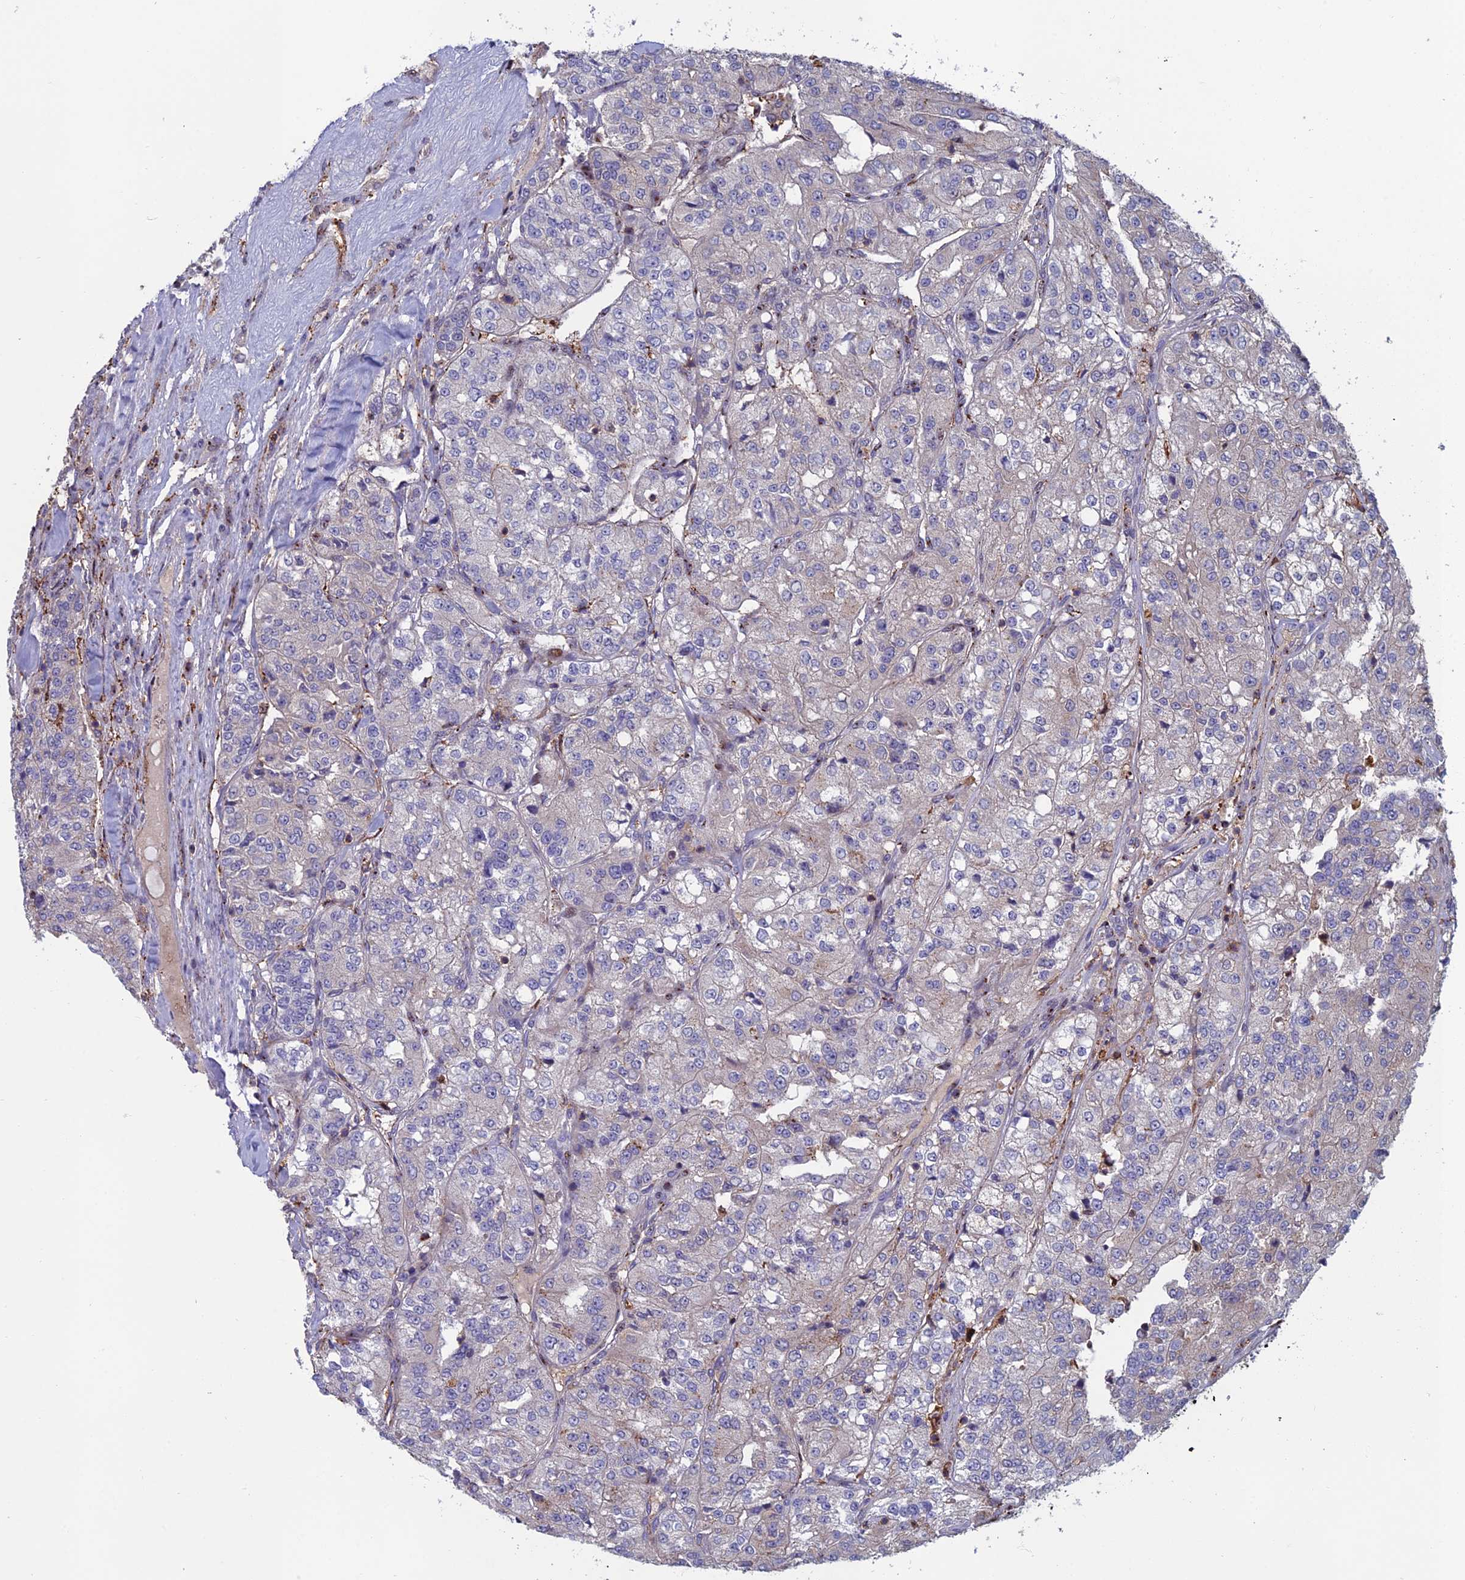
{"staining": {"intensity": "negative", "quantity": "none", "location": "none"}, "tissue": "renal cancer", "cell_type": "Tumor cells", "image_type": "cancer", "snomed": [{"axis": "morphology", "description": "Adenocarcinoma, NOS"}, {"axis": "topography", "description": "Kidney"}], "caption": "Tumor cells are negative for brown protein staining in renal cancer. Nuclei are stained in blue.", "gene": "C15orf62", "patient": {"sex": "female", "age": 63}}